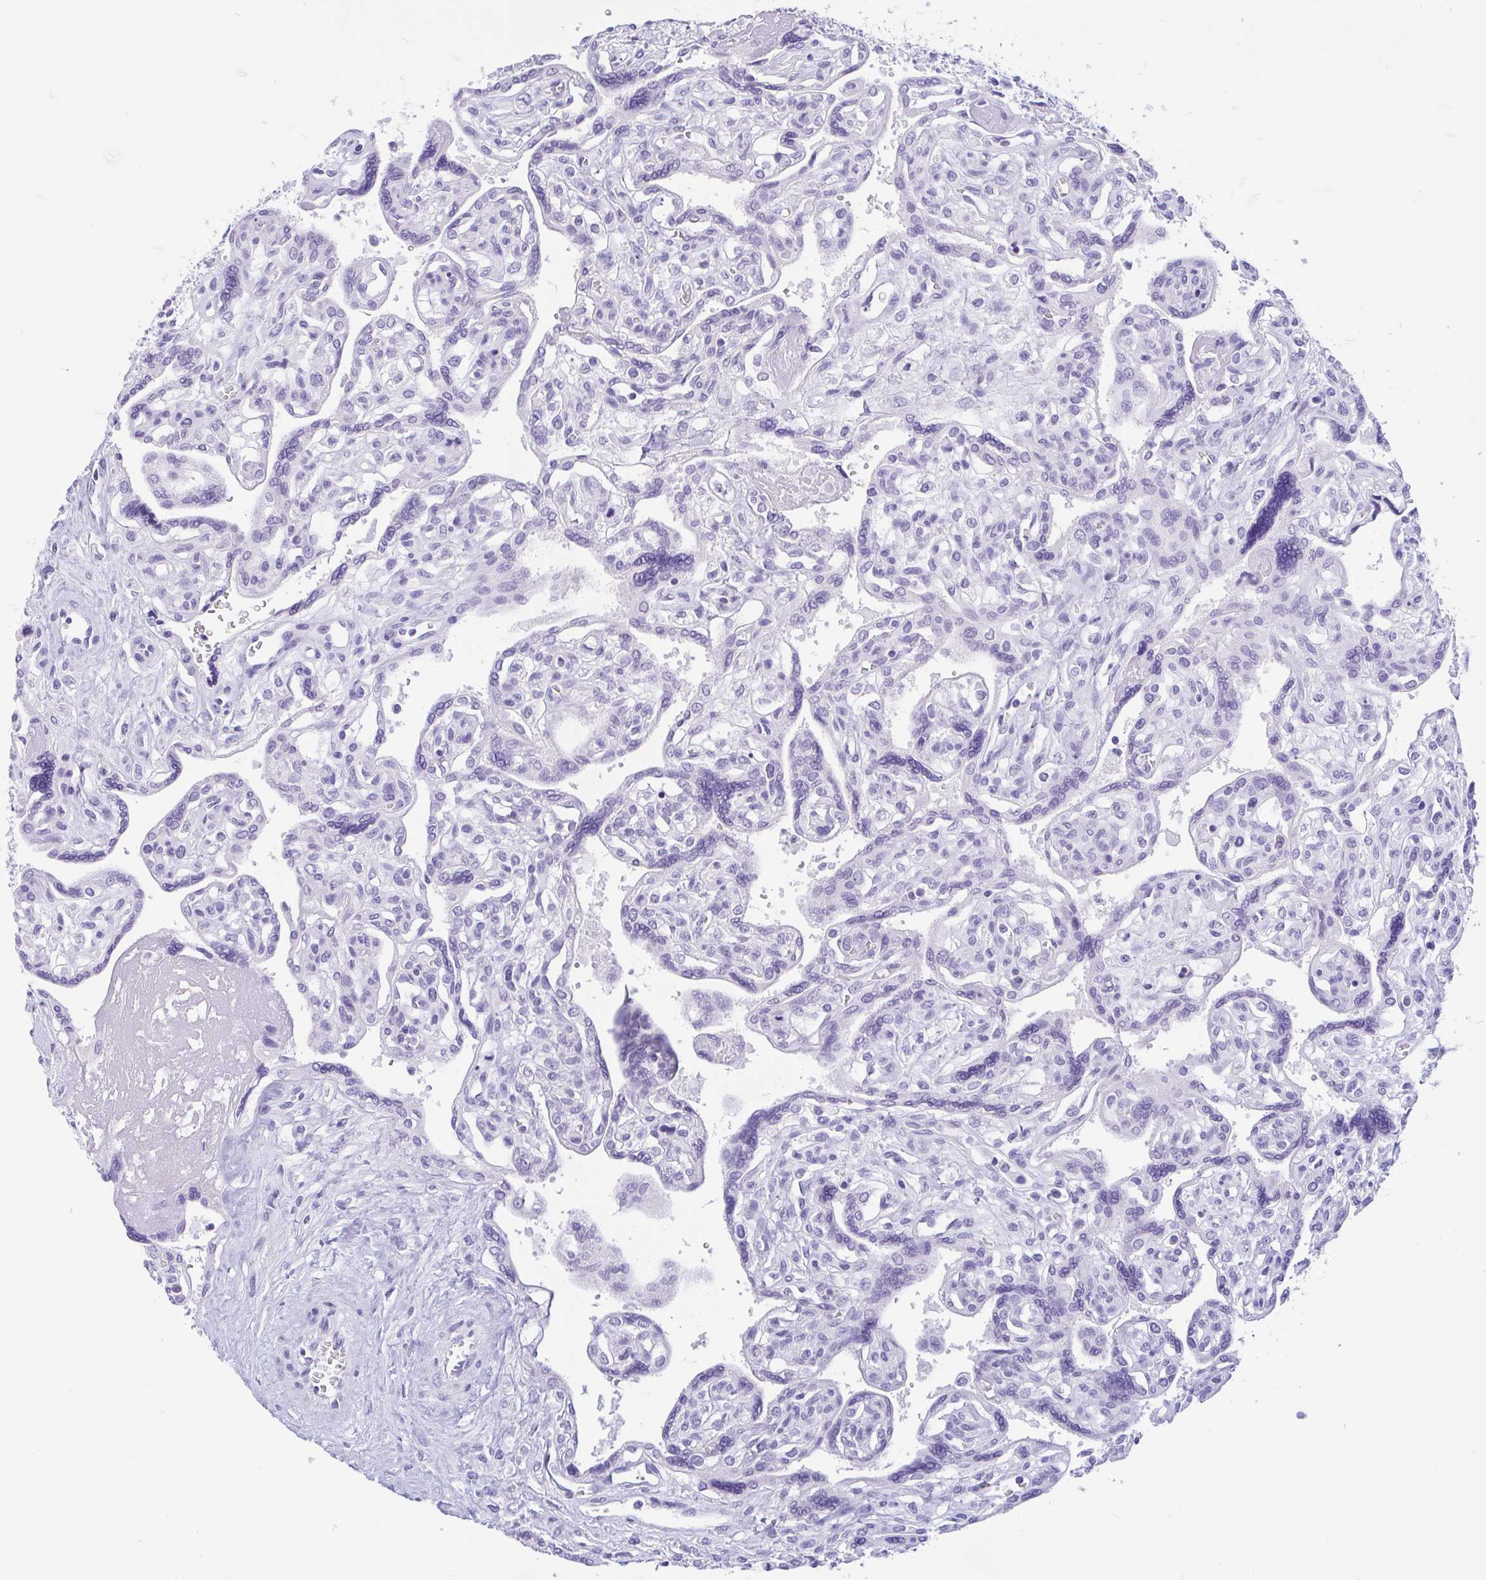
{"staining": {"intensity": "negative", "quantity": "none", "location": "none"}, "tissue": "placenta", "cell_type": "Trophoblastic cells", "image_type": "normal", "snomed": [{"axis": "morphology", "description": "Normal tissue, NOS"}, {"axis": "topography", "description": "Placenta"}], "caption": "A histopathology image of human placenta is negative for staining in trophoblastic cells. Brightfield microscopy of immunohistochemistry stained with DAB (3,3'-diaminobenzidine) (brown) and hematoxylin (blue), captured at high magnification.", "gene": "ZNF319", "patient": {"sex": "female", "age": 39}}